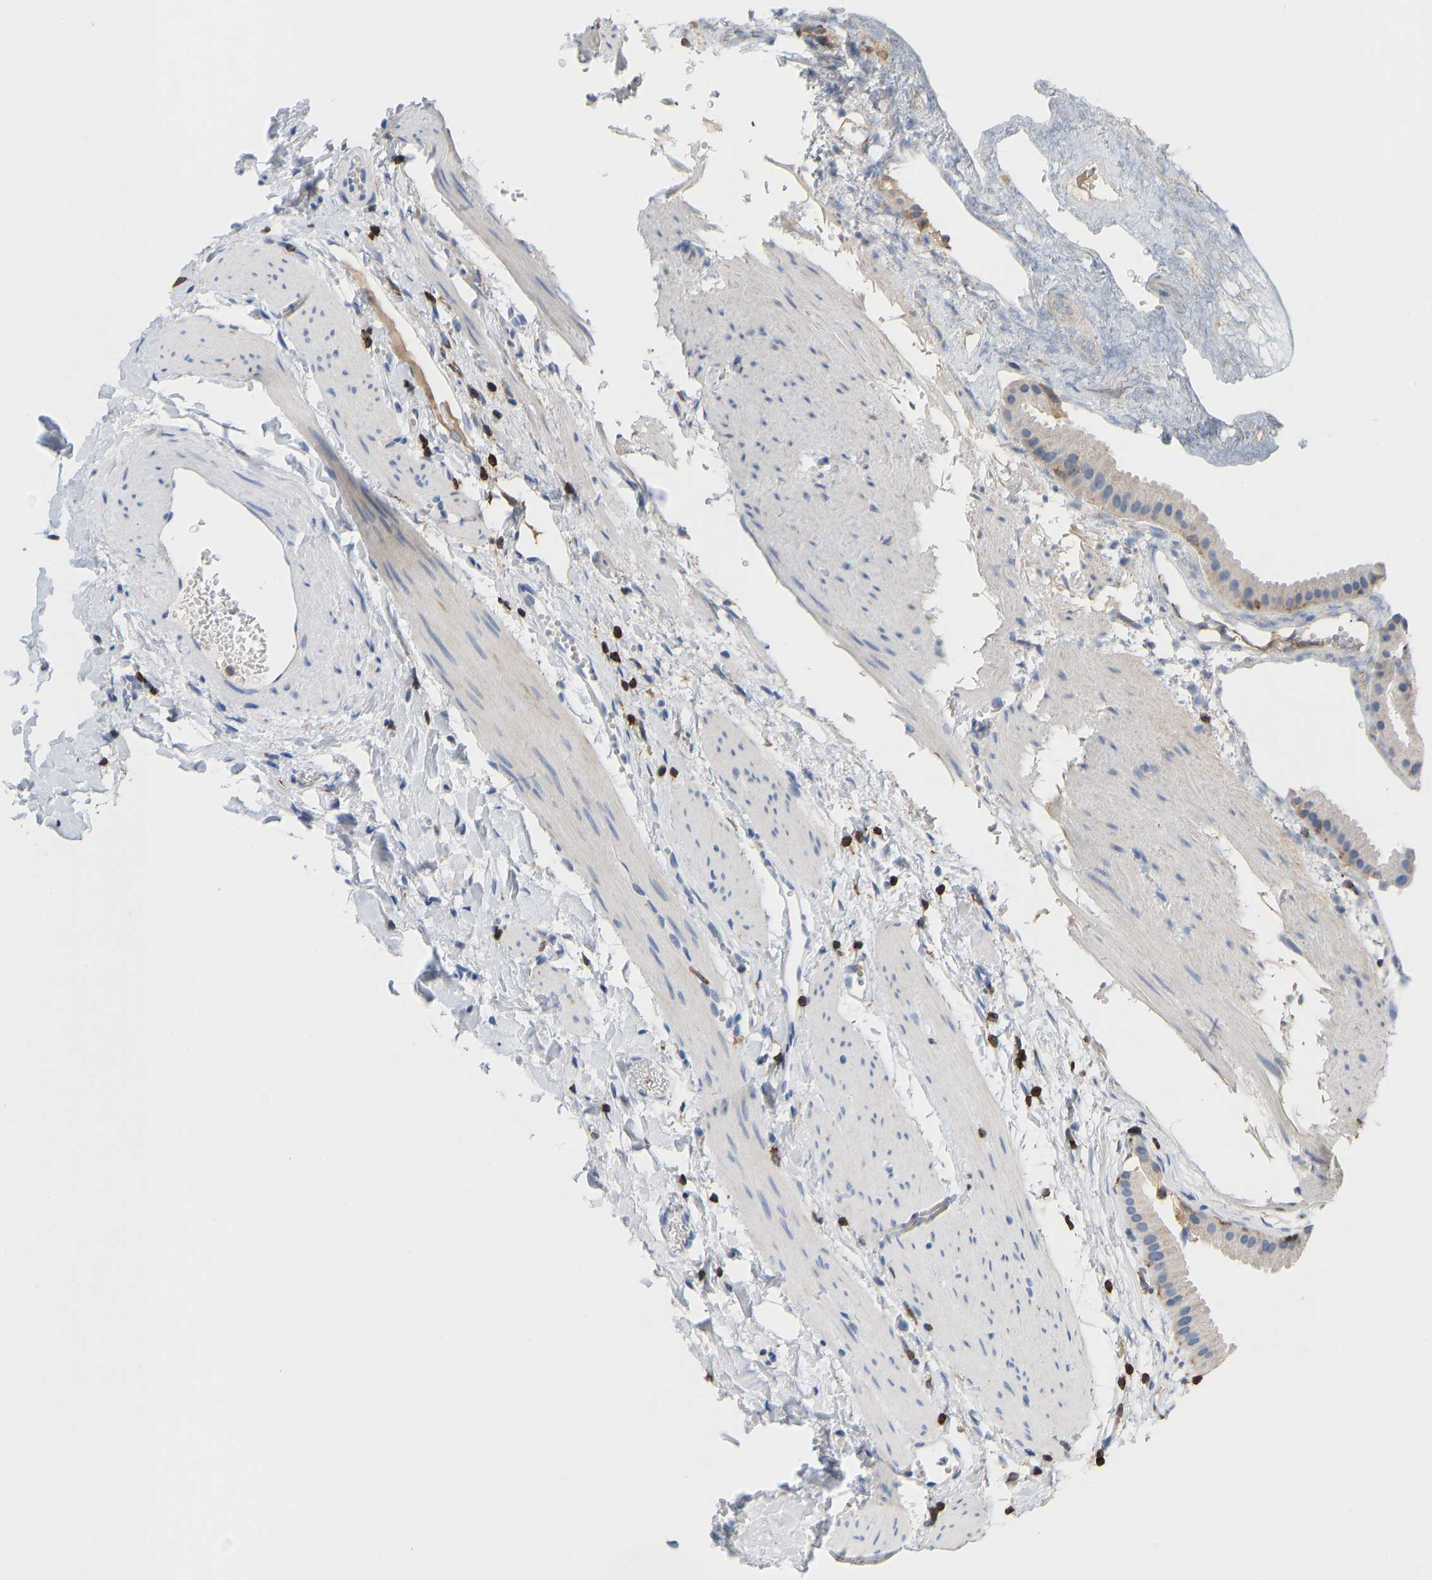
{"staining": {"intensity": "weak", "quantity": "<25%", "location": "cytoplasmic/membranous"}, "tissue": "gallbladder", "cell_type": "Glandular cells", "image_type": "normal", "snomed": [{"axis": "morphology", "description": "Normal tissue, NOS"}, {"axis": "topography", "description": "Gallbladder"}], "caption": "High magnification brightfield microscopy of benign gallbladder stained with DAB (3,3'-diaminobenzidine) (brown) and counterstained with hematoxylin (blue): glandular cells show no significant positivity. The staining was performed using DAB to visualize the protein expression in brown, while the nuclei were stained in blue with hematoxylin (Magnification: 20x).", "gene": "EVL", "patient": {"sex": "female", "age": 64}}